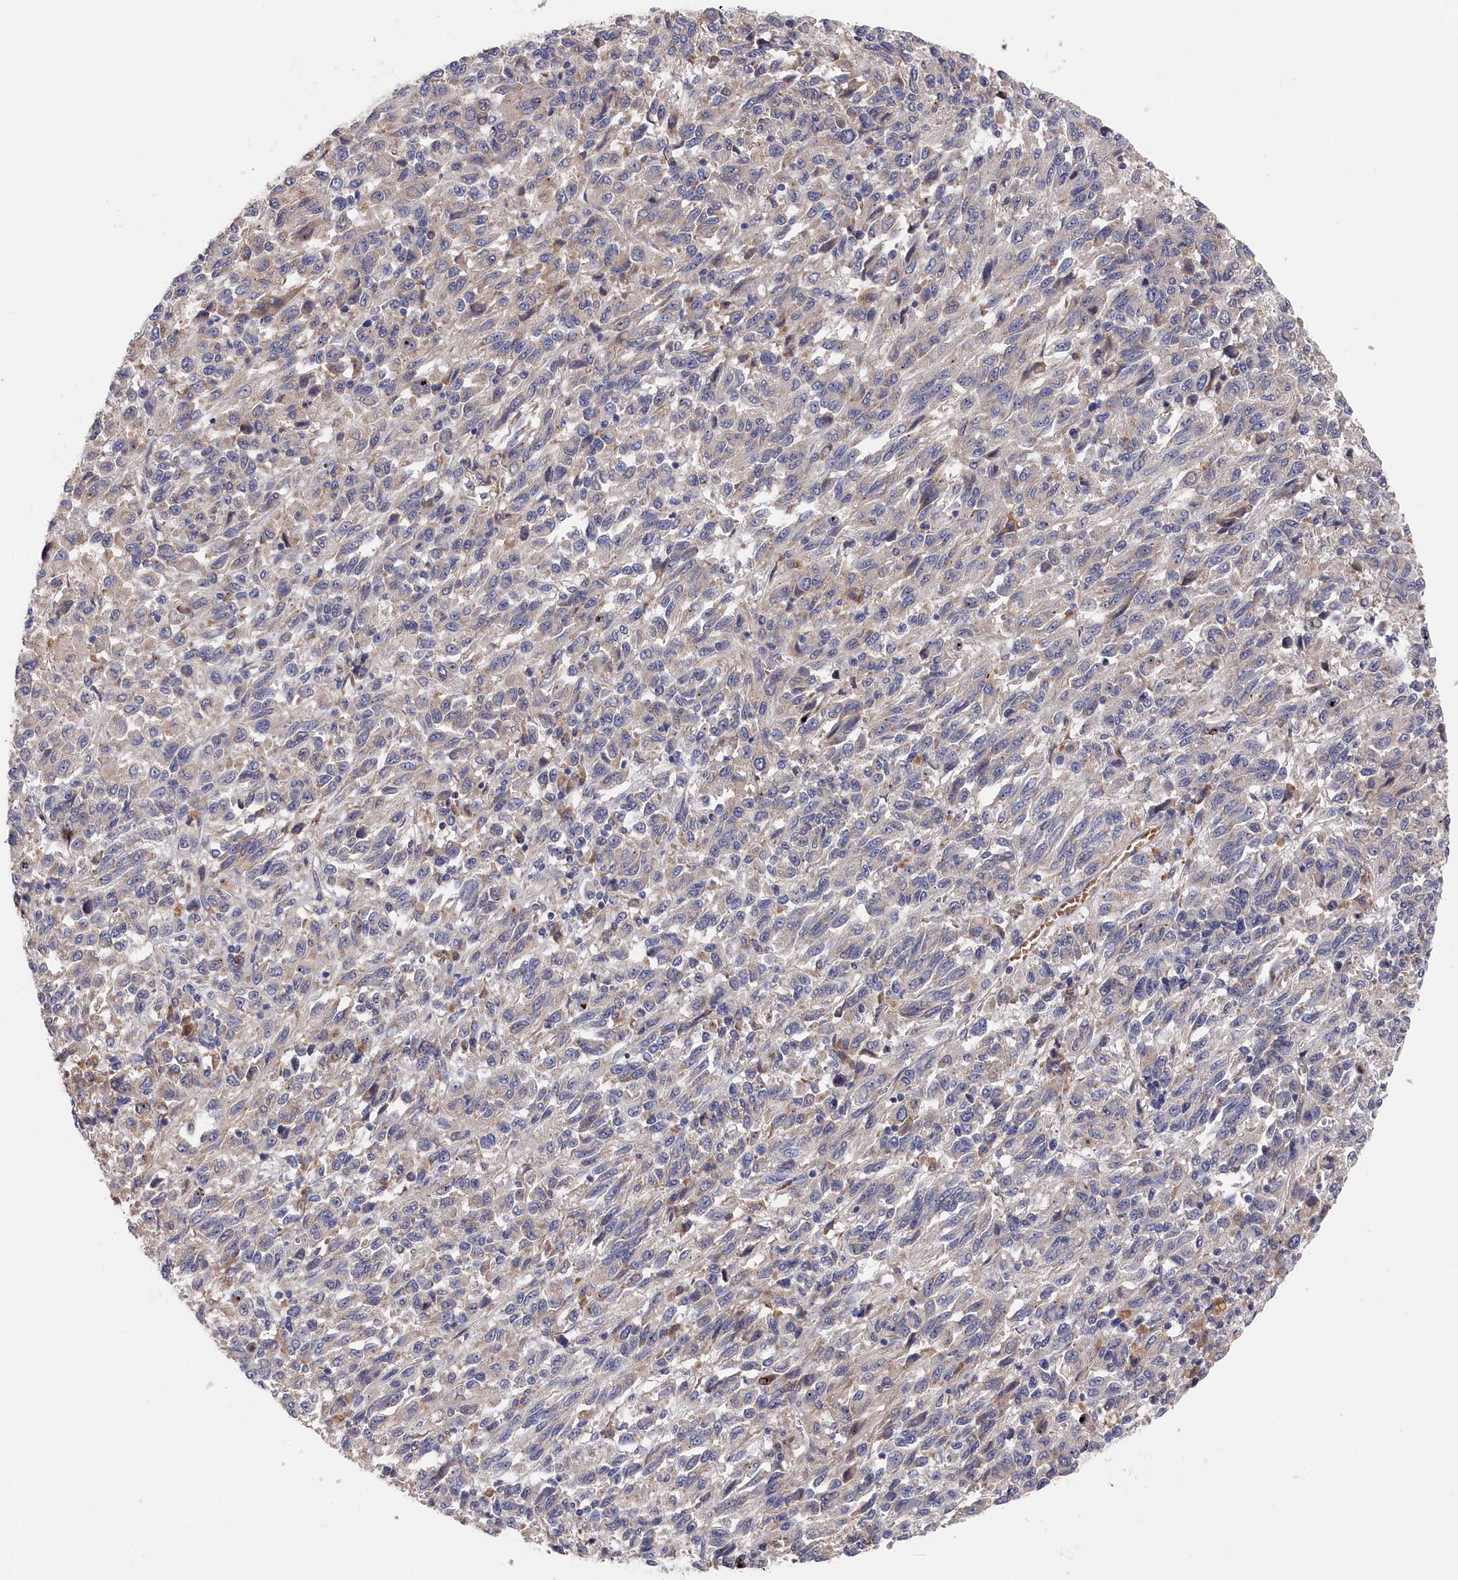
{"staining": {"intensity": "negative", "quantity": "none", "location": "none"}, "tissue": "melanoma", "cell_type": "Tumor cells", "image_type": "cancer", "snomed": [{"axis": "morphology", "description": "Malignant melanoma, Metastatic site"}, {"axis": "topography", "description": "Lung"}], "caption": "Tumor cells show no significant positivity in malignant melanoma (metastatic site).", "gene": "CYB5D2", "patient": {"sex": "male", "age": 64}}